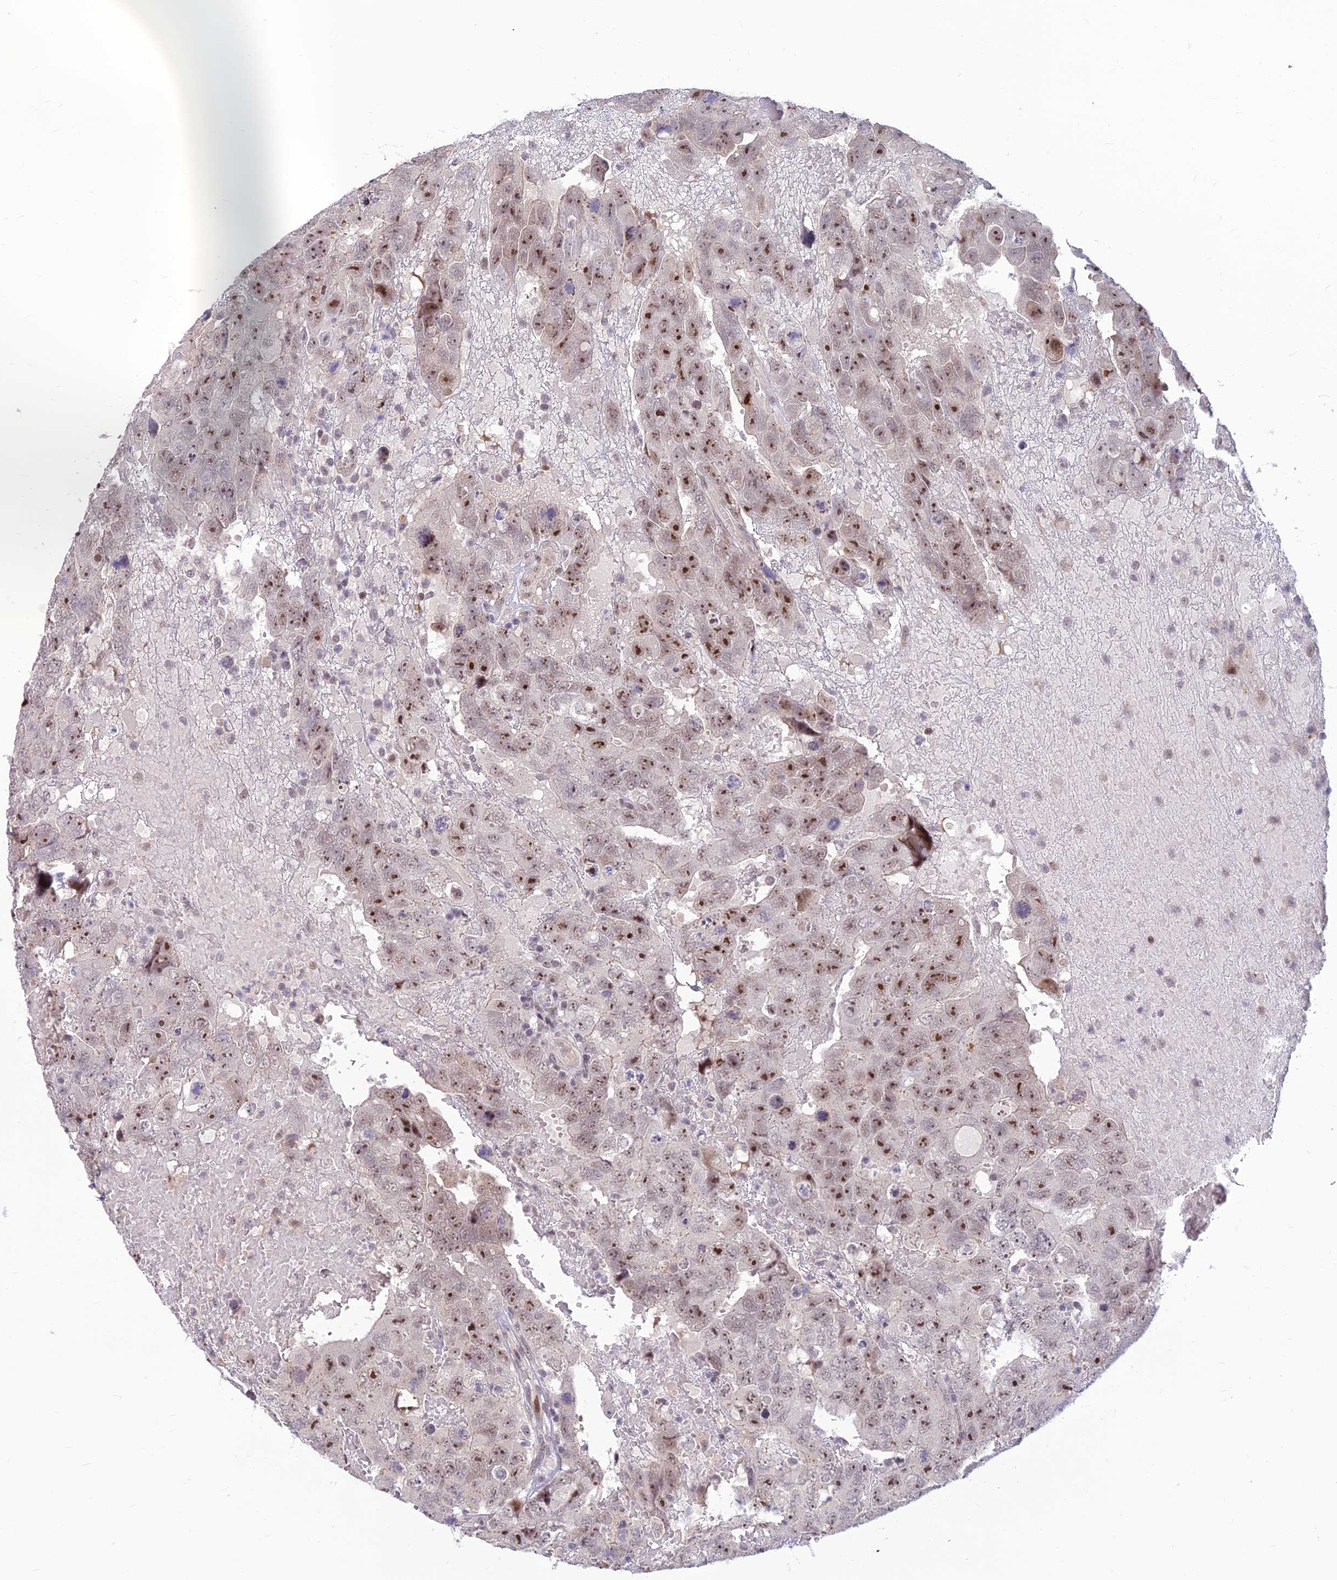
{"staining": {"intensity": "moderate", "quantity": ">75%", "location": "nuclear"}, "tissue": "testis cancer", "cell_type": "Tumor cells", "image_type": "cancer", "snomed": [{"axis": "morphology", "description": "Carcinoma, Embryonal, NOS"}, {"axis": "topography", "description": "Testis"}], "caption": "Brown immunohistochemical staining in human testis embryonal carcinoma reveals moderate nuclear expression in about >75% of tumor cells.", "gene": "ASPDH", "patient": {"sex": "male", "age": 45}}